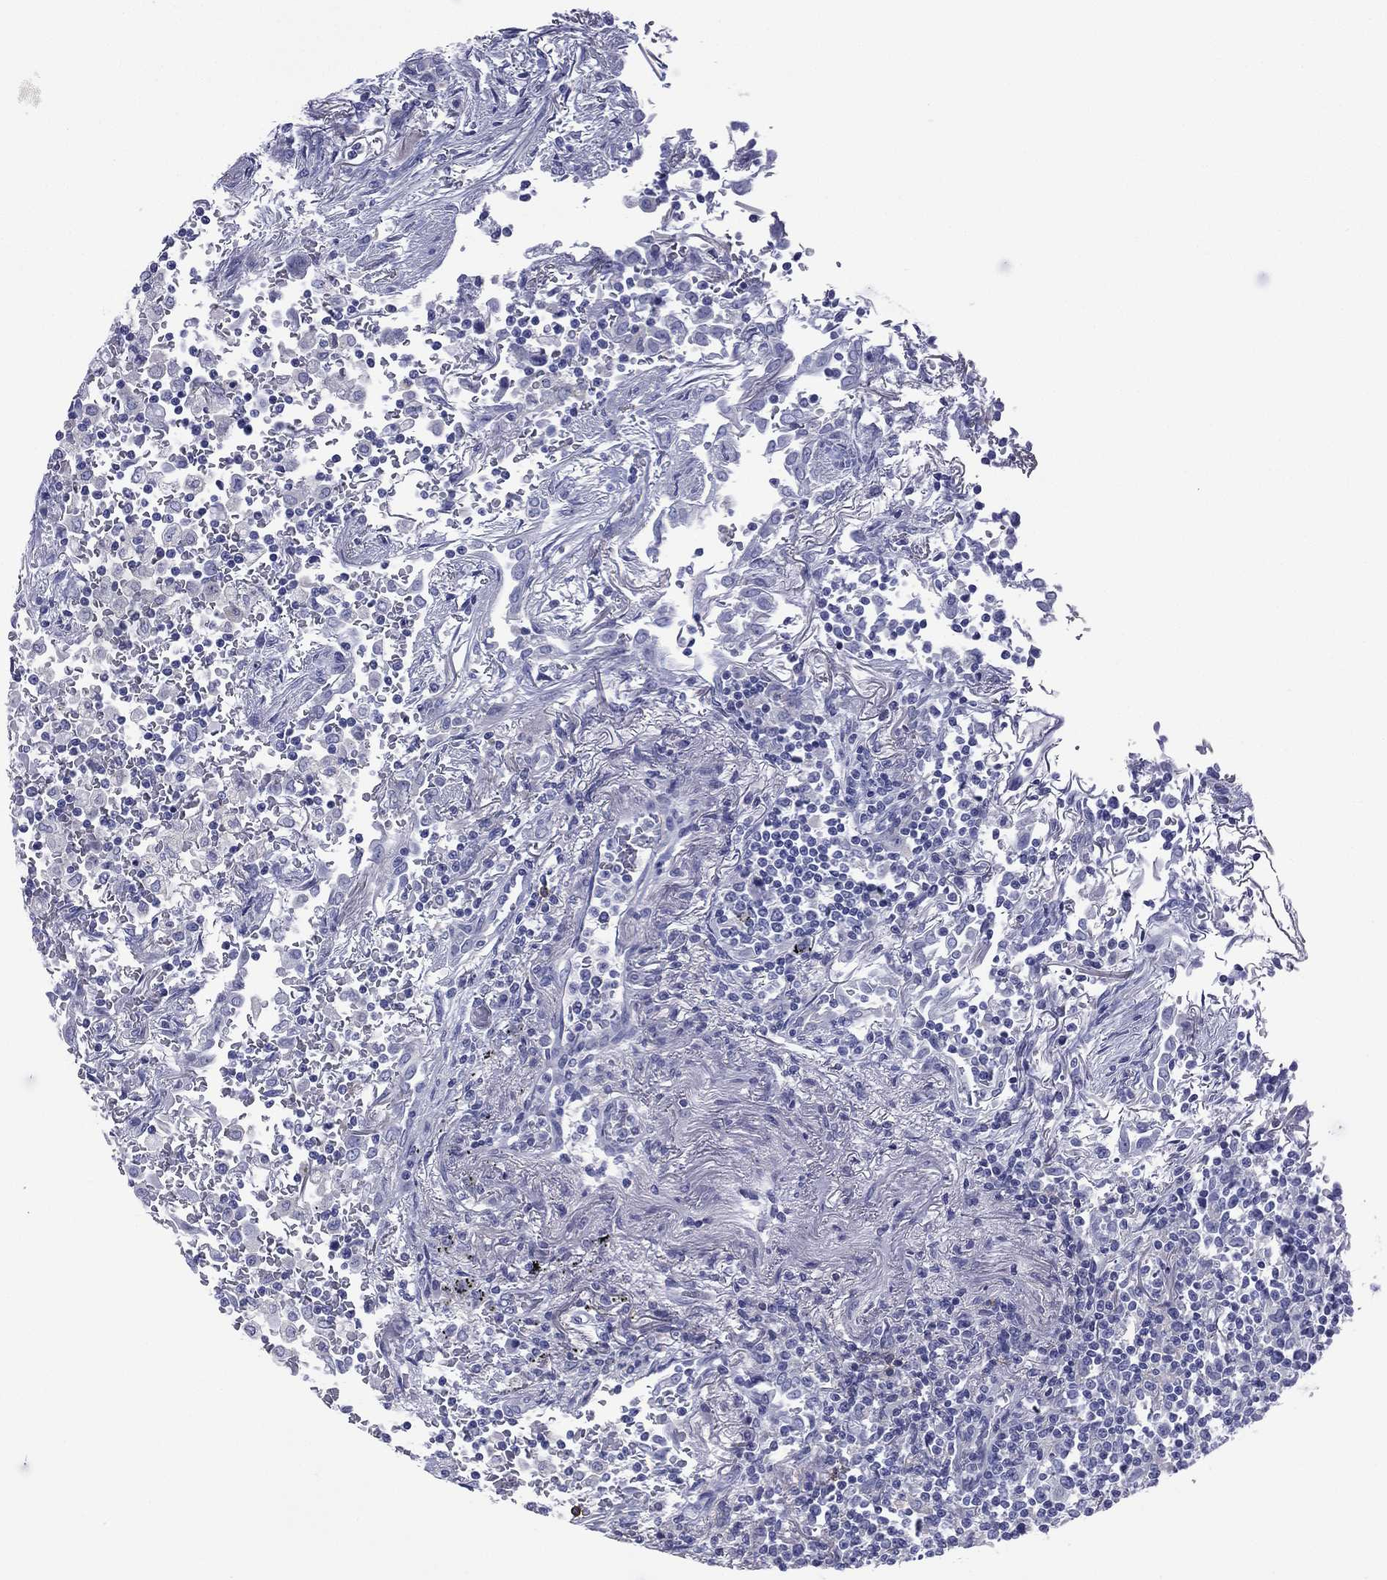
{"staining": {"intensity": "negative", "quantity": "none", "location": "none"}, "tissue": "lymphoma", "cell_type": "Tumor cells", "image_type": "cancer", "snomed": [{"axis": "morphology", "description": "Malignant lymphoma, non-Hodgkin's type, High grade"}, {"axis": "topography", "description": "Lung"}], "caption": "High-grade malignant lymphoma, non-Hodgkin's type was stained to show a protein in brown. There is no significant expression in tumor cells. (DAB IHC, high magnification).", "gene": "FCER2", "patient": {"sex": "male", "age": 79}}